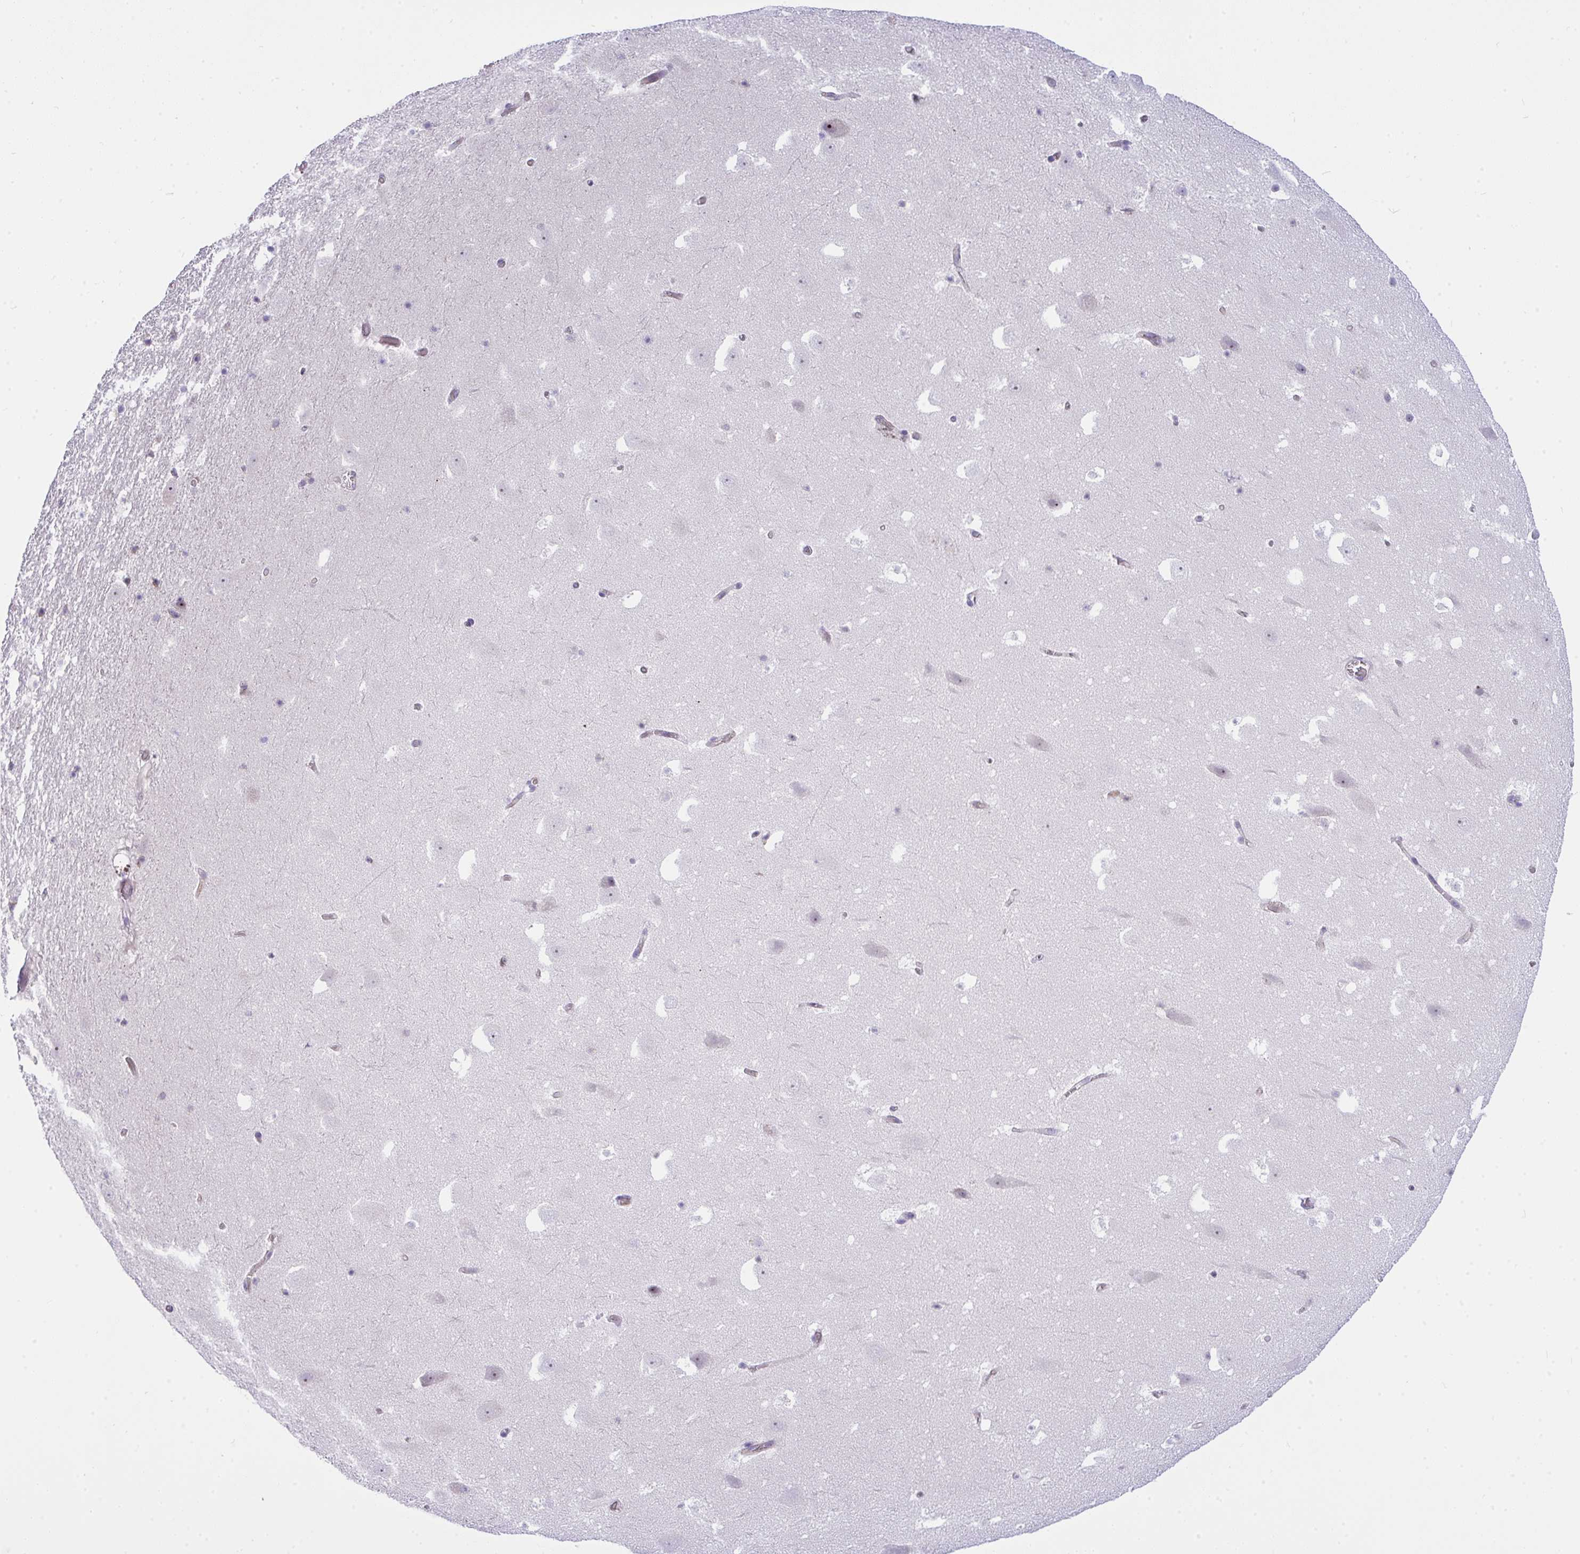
{"staining": {"intensity": "negative", "quantity": "none", "location": "none"}, "tissue": "hippocampus", "cell_type": "Glial cells", "image_type": "normal", "snomed": [{"axis": "morphology", "description": "Normal tissue, NOS"}, {"axis": "topography", "description": "Hippocampus"}], "caption": "The photomicrograph displays no significant staining in glial cells of hippocampus.", "gene": "NFXL1", "patient": {"sex": "female", "age": 42}}